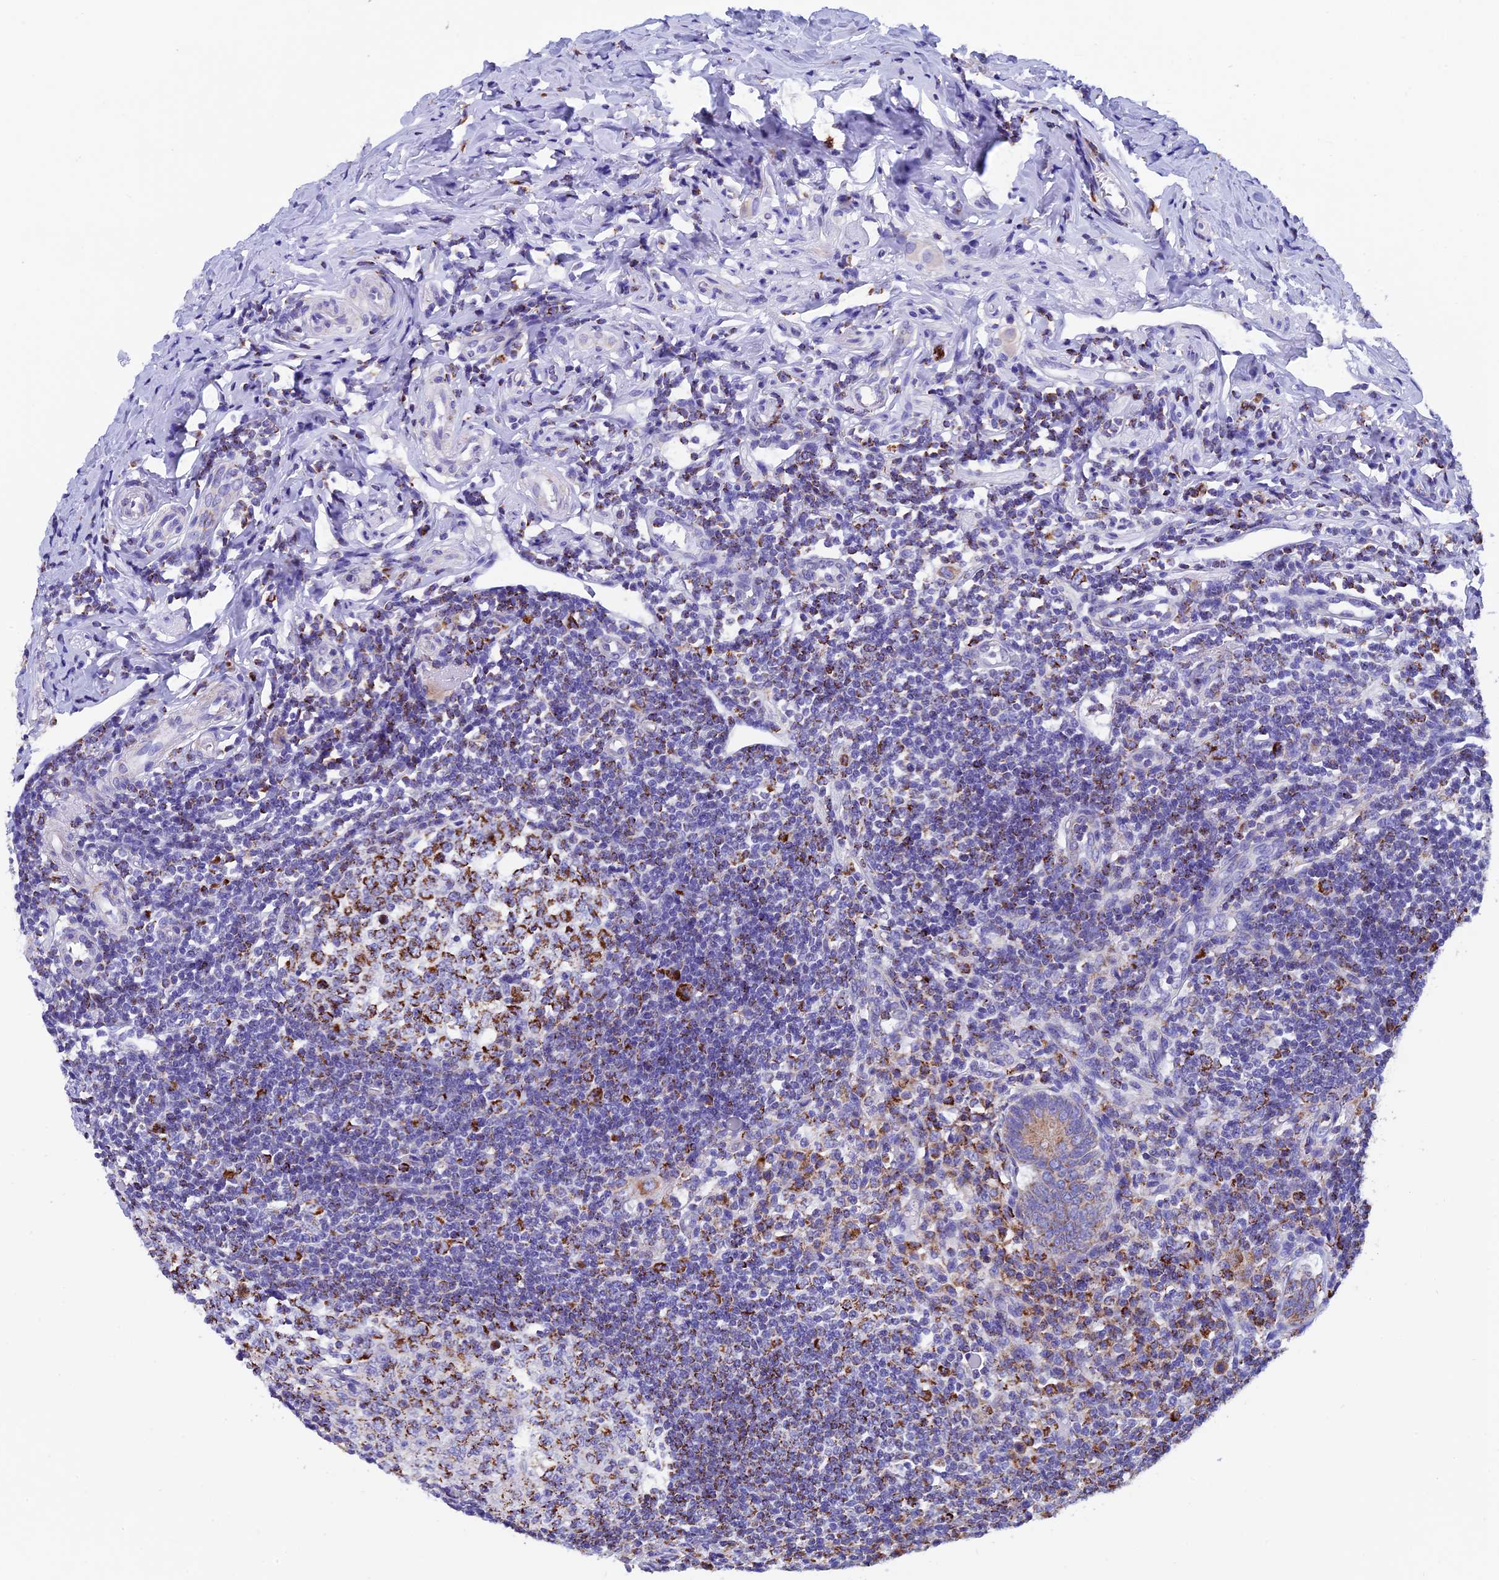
{"staining": {"intensity": "moderate", "quantity": "25%-75%", "location": "cytoplasmic/membranous"}, "tissue": "appendix", "cell_type": "Glandular cells", "image_type": "normal", "snomed": [{"axis": "morphology", "description": "Normal tissue, NOS"}, {"axis": "topography", "description": "Appendix"}], "caption": "Brown immunohistochemical staining in normal human appendix demonstrates moderate cytoplasmic/membranous expression in about 25%-75% of glandular cells. (Stains: DAB (3,3'-diaminobenzidine) in brown, nuclei in blue, Microscopy: brightfield microscopy at high magnification).", "gene": "SLC8B1", "patient": {"sex": "female", "age": 33}}